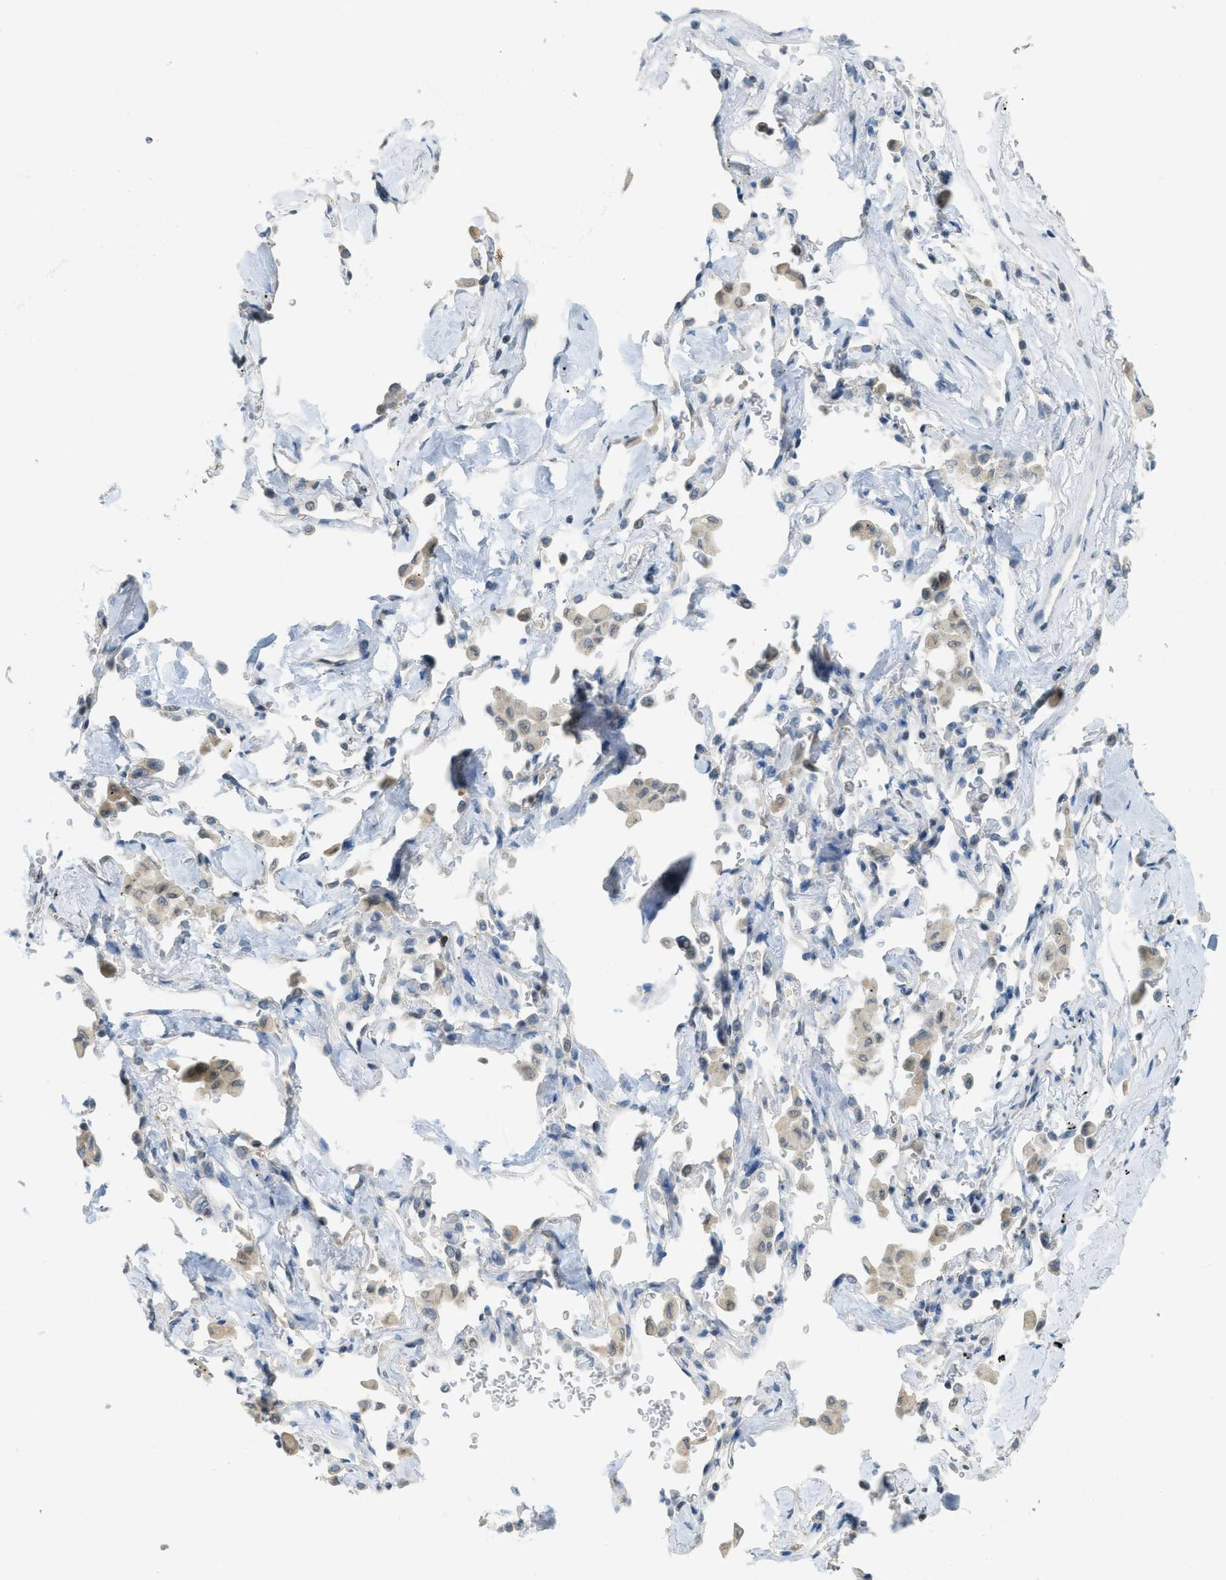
{"staining": {"intensity": "negative", "quantity": "none", "location": "none"}, "tissue": "lung cancer", "cell_type": "Tumor cells", "image_type": "cancer", "snomed": [{"axis": "morphology", "description": "Adenocarcinoma, NOS"}, {"axis": "topography", "description": "Lung"}], "caption": "This is an IHC image of human lung cancer (adenocarcinoma). There is no expression in tumor cells.", "gene": "TXNDC2", "patient": {"sex": "female", "age": 64}}